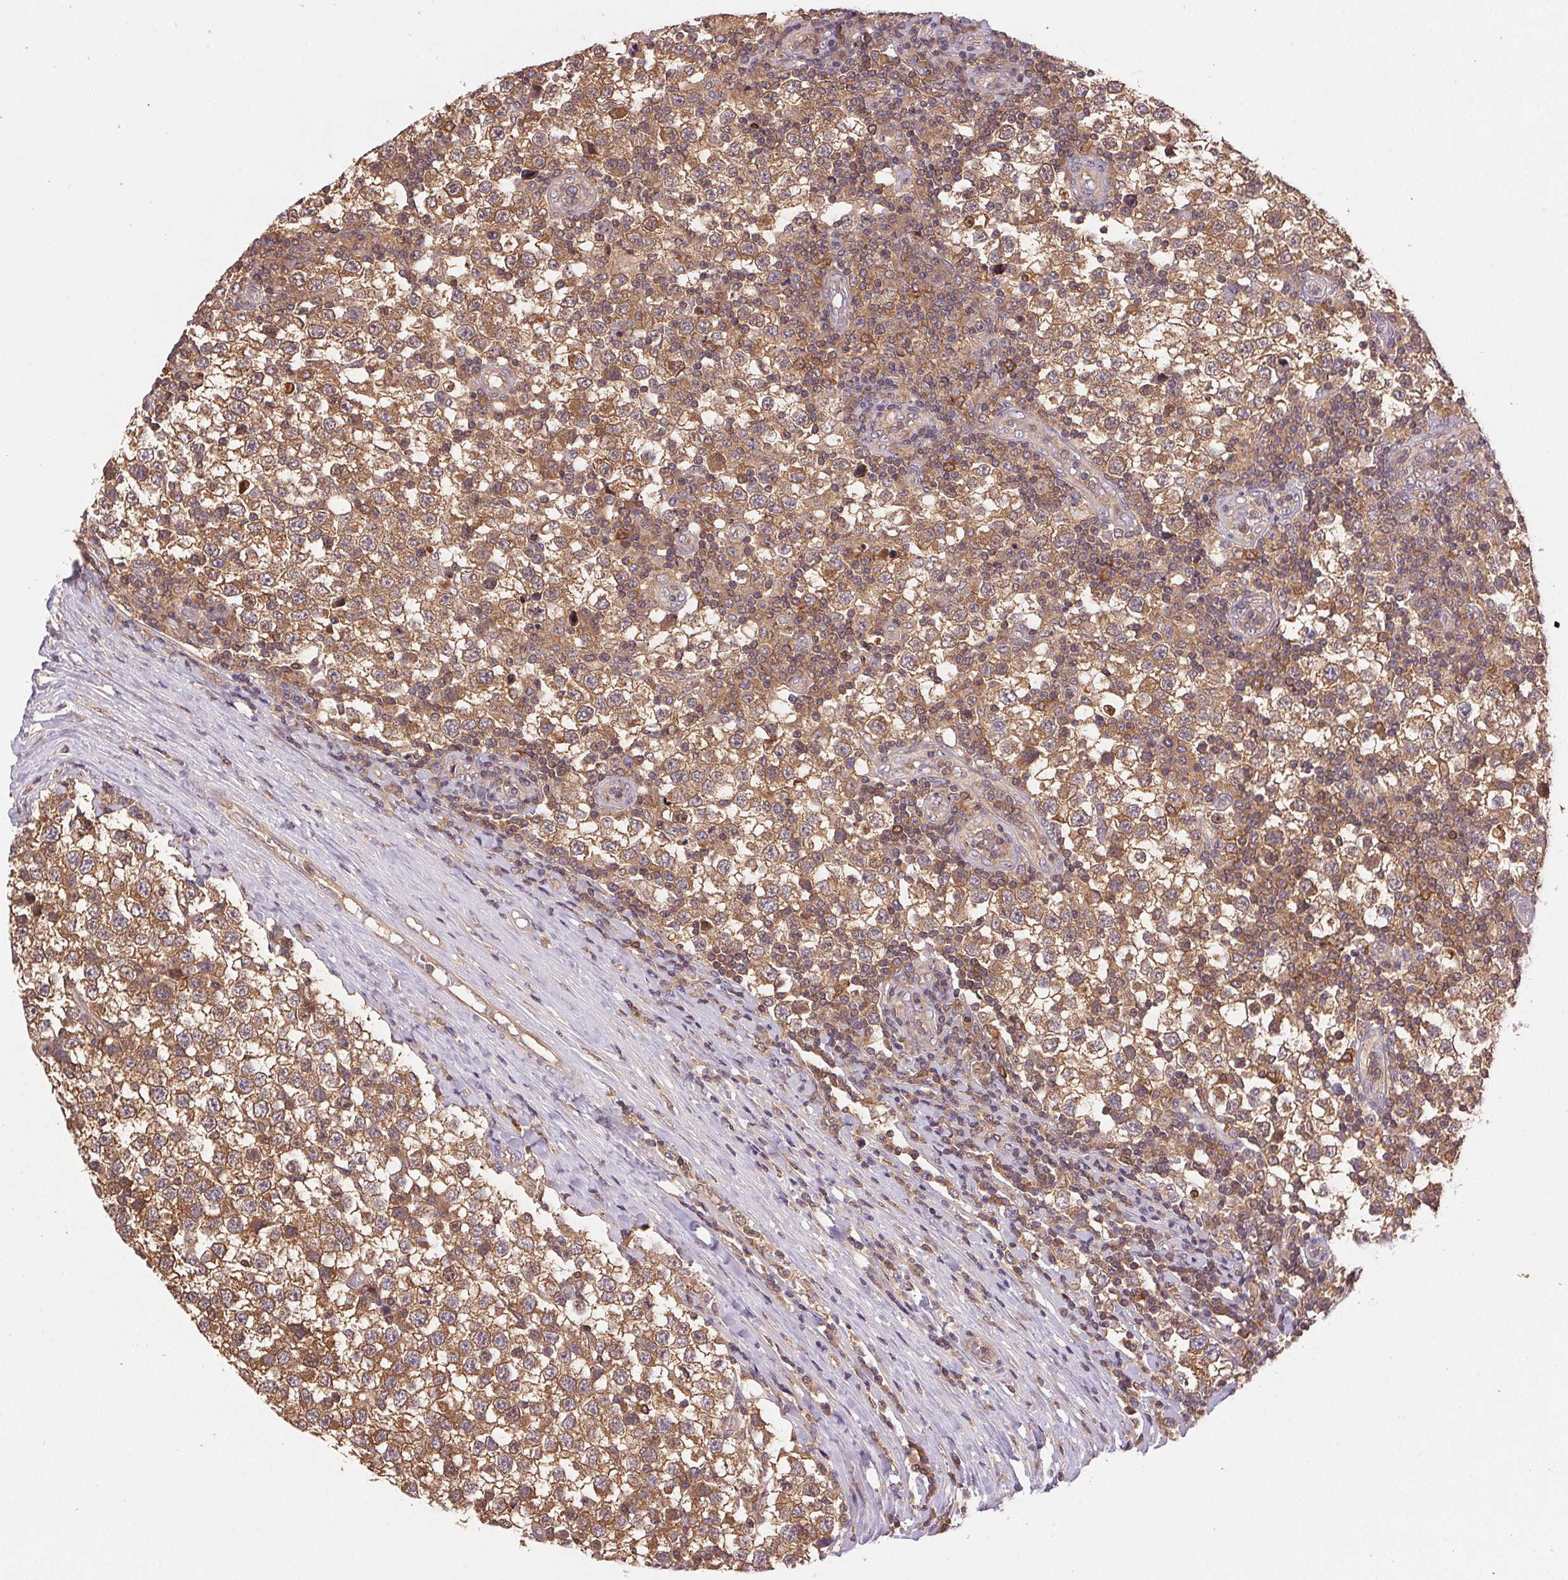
{"staining": {"intensity": "moderate", "quantity": ">75%", "location": "cytoplasmic/membranous"}, "tissue": "testis cancer", "cell_type": "Tumor cells", "image_type": "cancer", "snomed": [{"axis": "morphology", "description": "Seminoma, NOS"}, {"axis": "topography", "description": "Testis"}], "caption": "Human testis cancer (seminoma) stained for a protein (brown) exhibits moderate cytoplasmic/membranous positive positivity in approximately >75% of tumor cells.", "gene": "GDI2", "patient": {"sex": "male", "age": 34}}